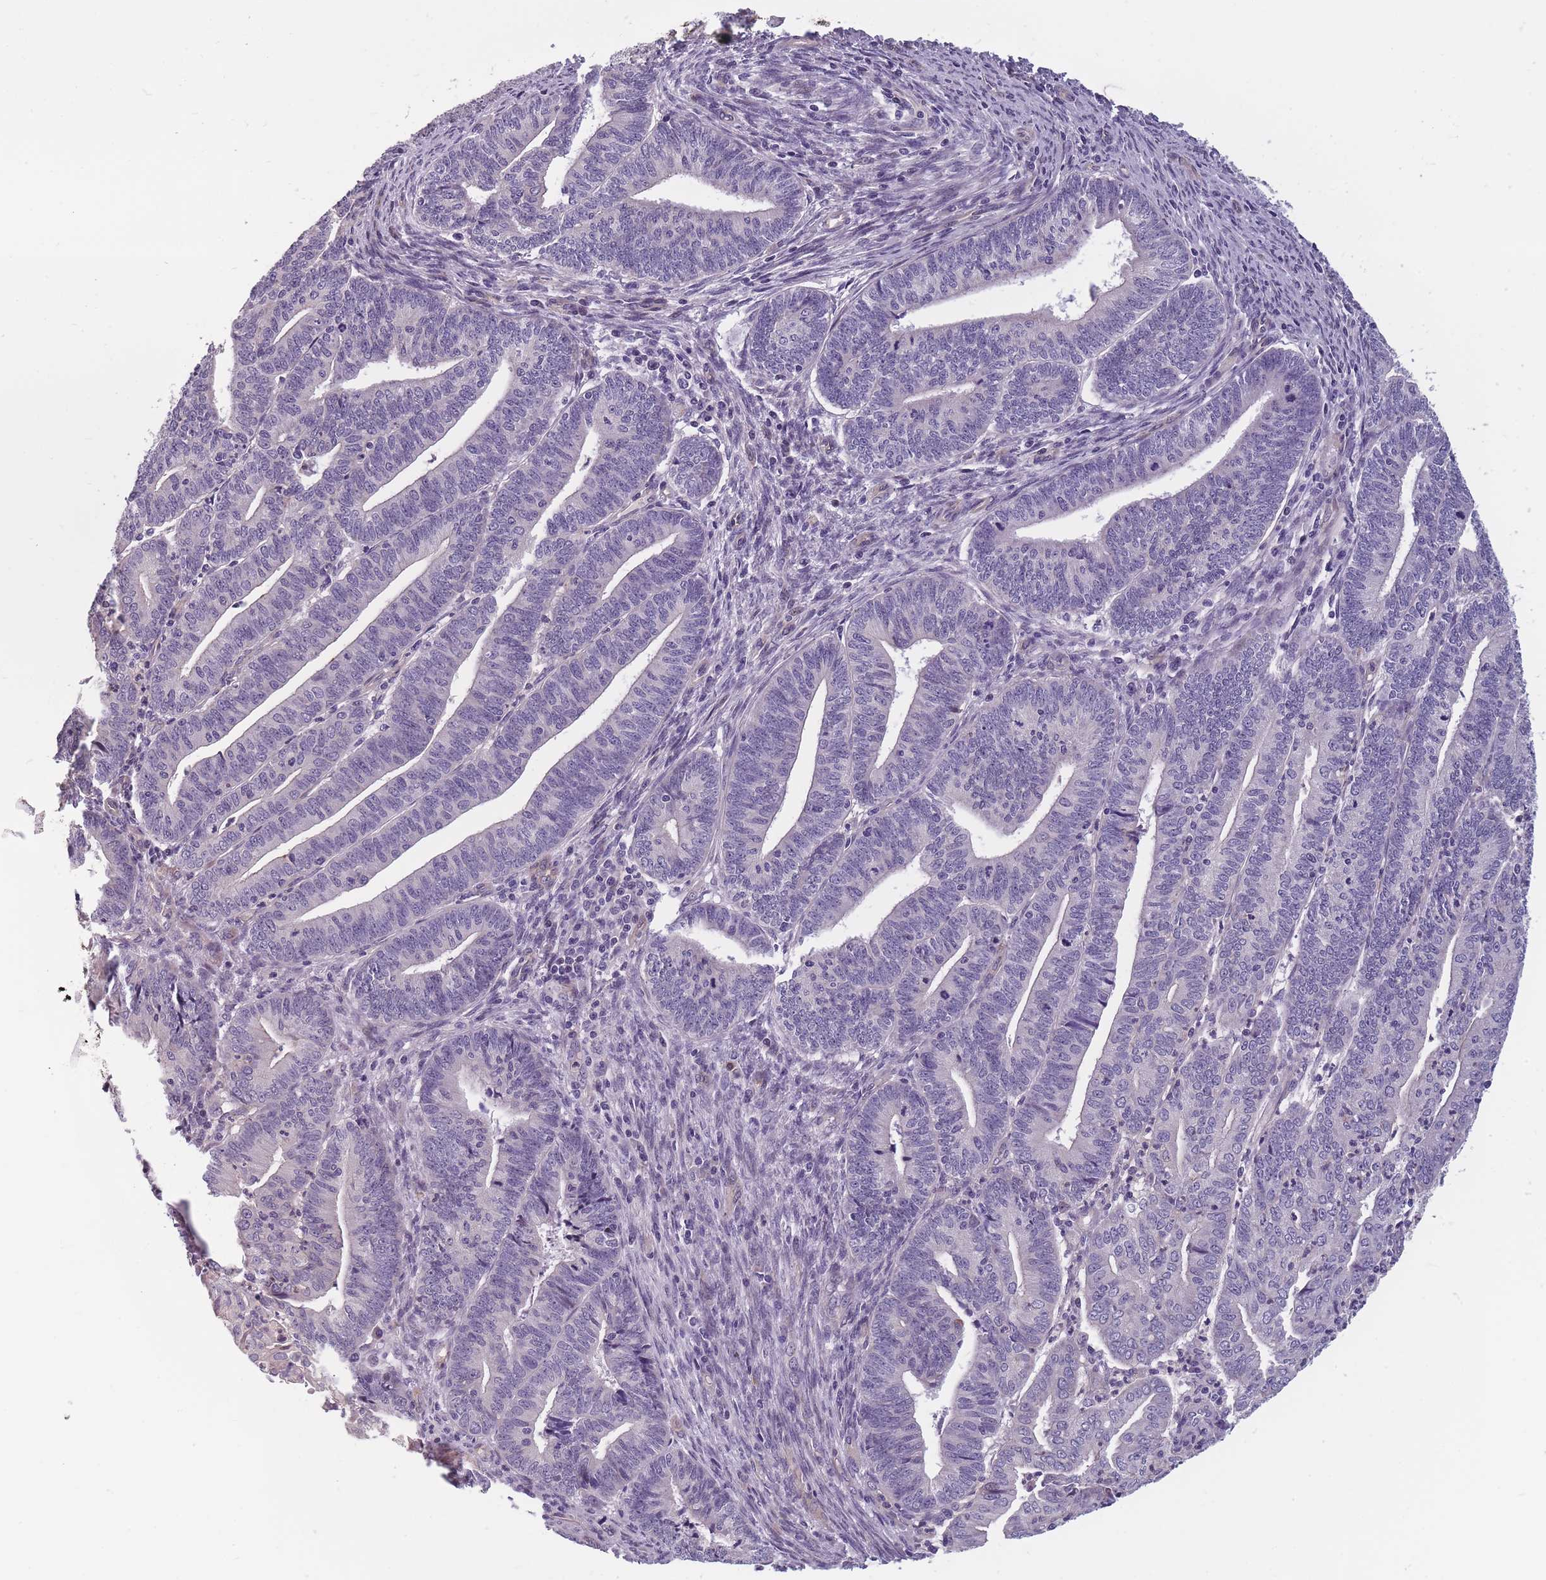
{"staining": {"intensity": "negative", "quantity": "none", "location": "none"}, "tissue": "endometrial cancer", "cell_type": "Tumor cells", "image_type": "cancer", "snomed": [{"axis": "morphology", "description": "Adenocarcinoma, NOS"}, {"axis": "topography", "description": "Endometrium"}], "caption": "This is an IHC image of endometrial adenocarcinoma. There is no staining in tumor cells.", "gene": "FAM83F", "patient": {"sex": "female", "age": 60}}